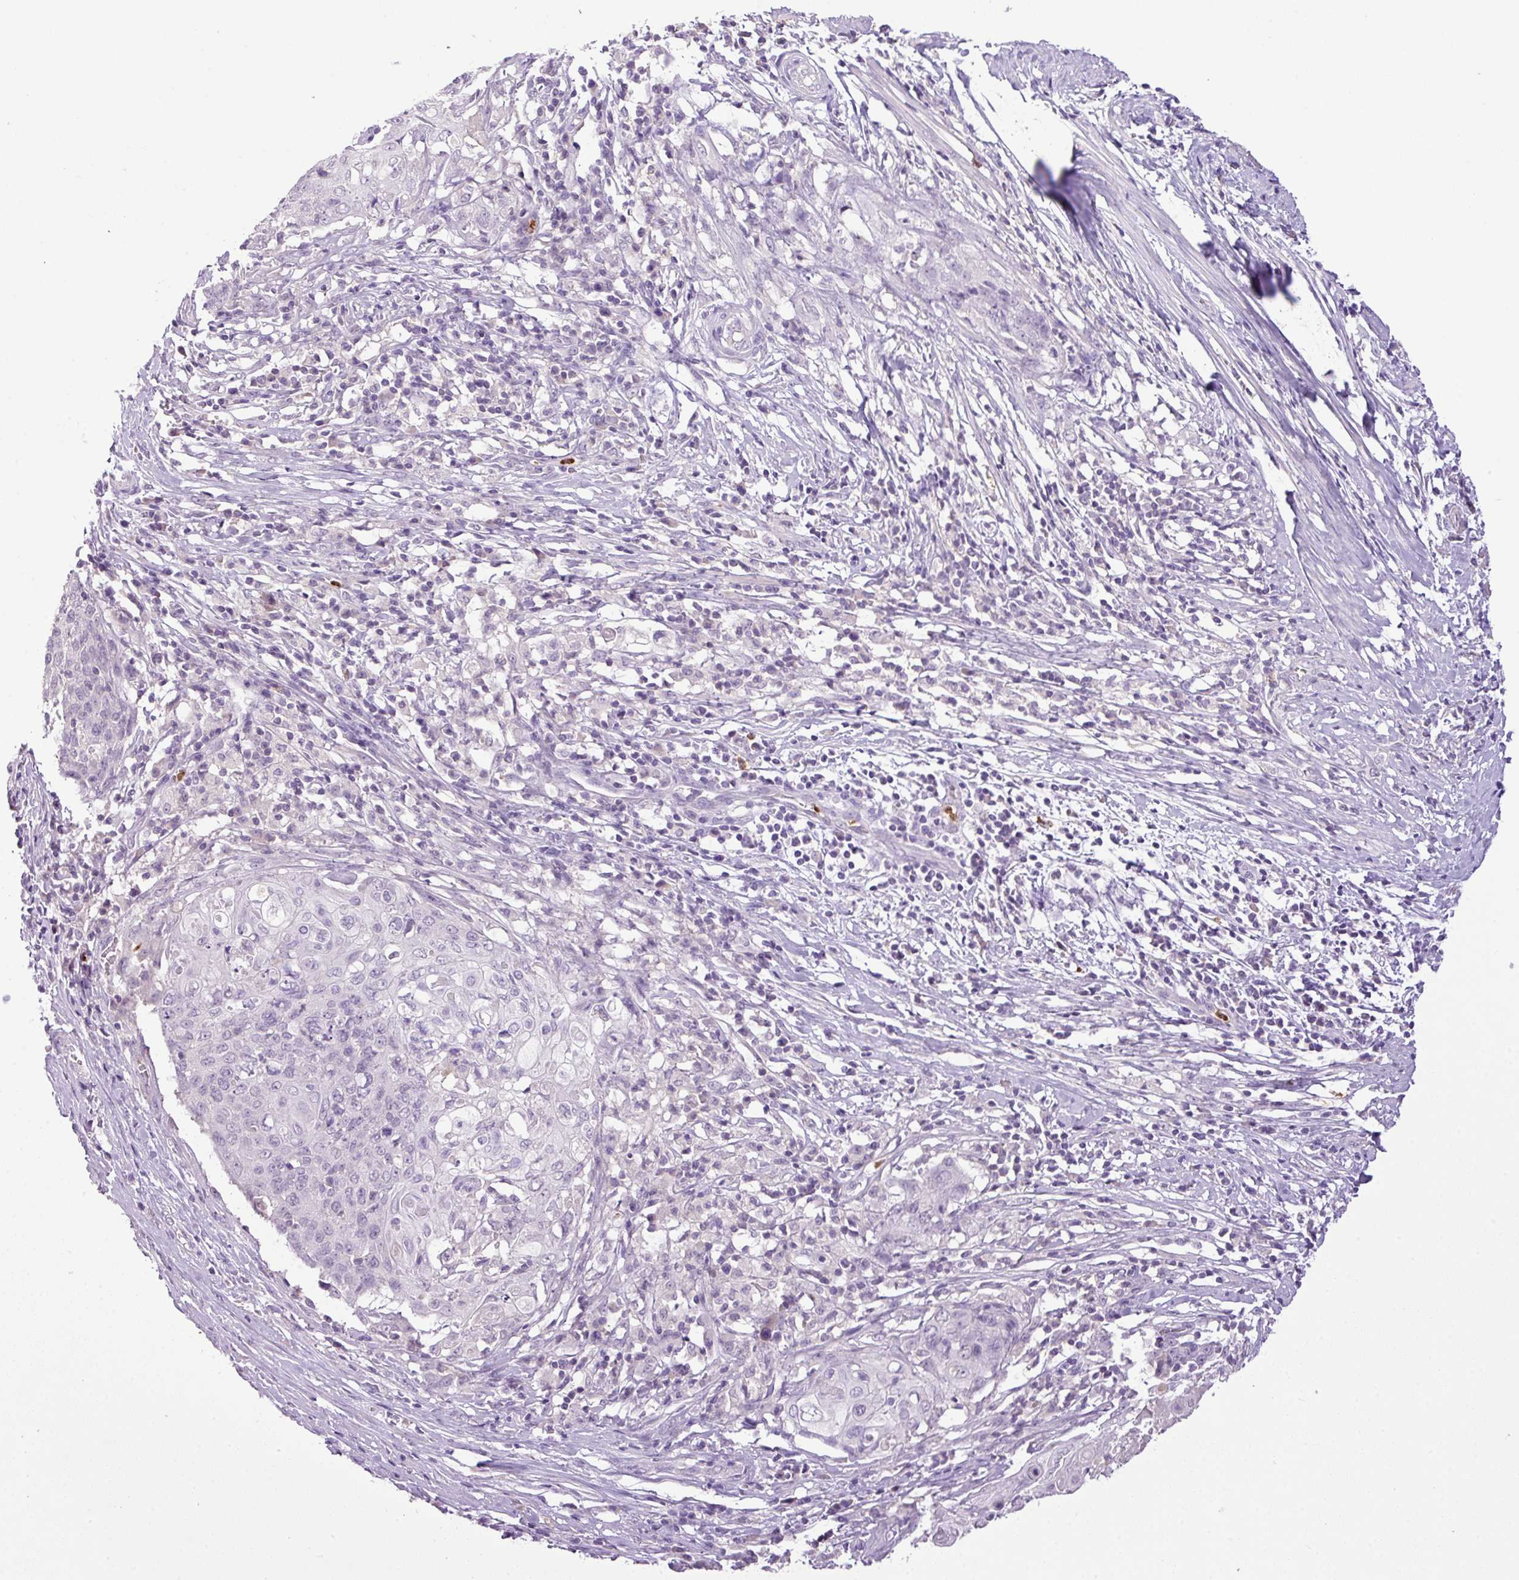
{"staining": {"intensity": "negative", "quantity": "none", "location": "none"}, "tissue": "cervical cancer", "cell_type": "Tumor cells", "image_type": "cancer", "snomed": [{"axis": "morphology", "description": "Squamous cell carcinoma, NOS"}, {"axis": "topography", "description": "Cervix"}], "caption": "Immunohistochemistry photomicrograph of neoplastic tissue: cervical cancer stained with DAB exhibits no significant protein positivity in tumor cells.", "gene": "HTR3E", "patient": {"sex": "female", "age": 39}}